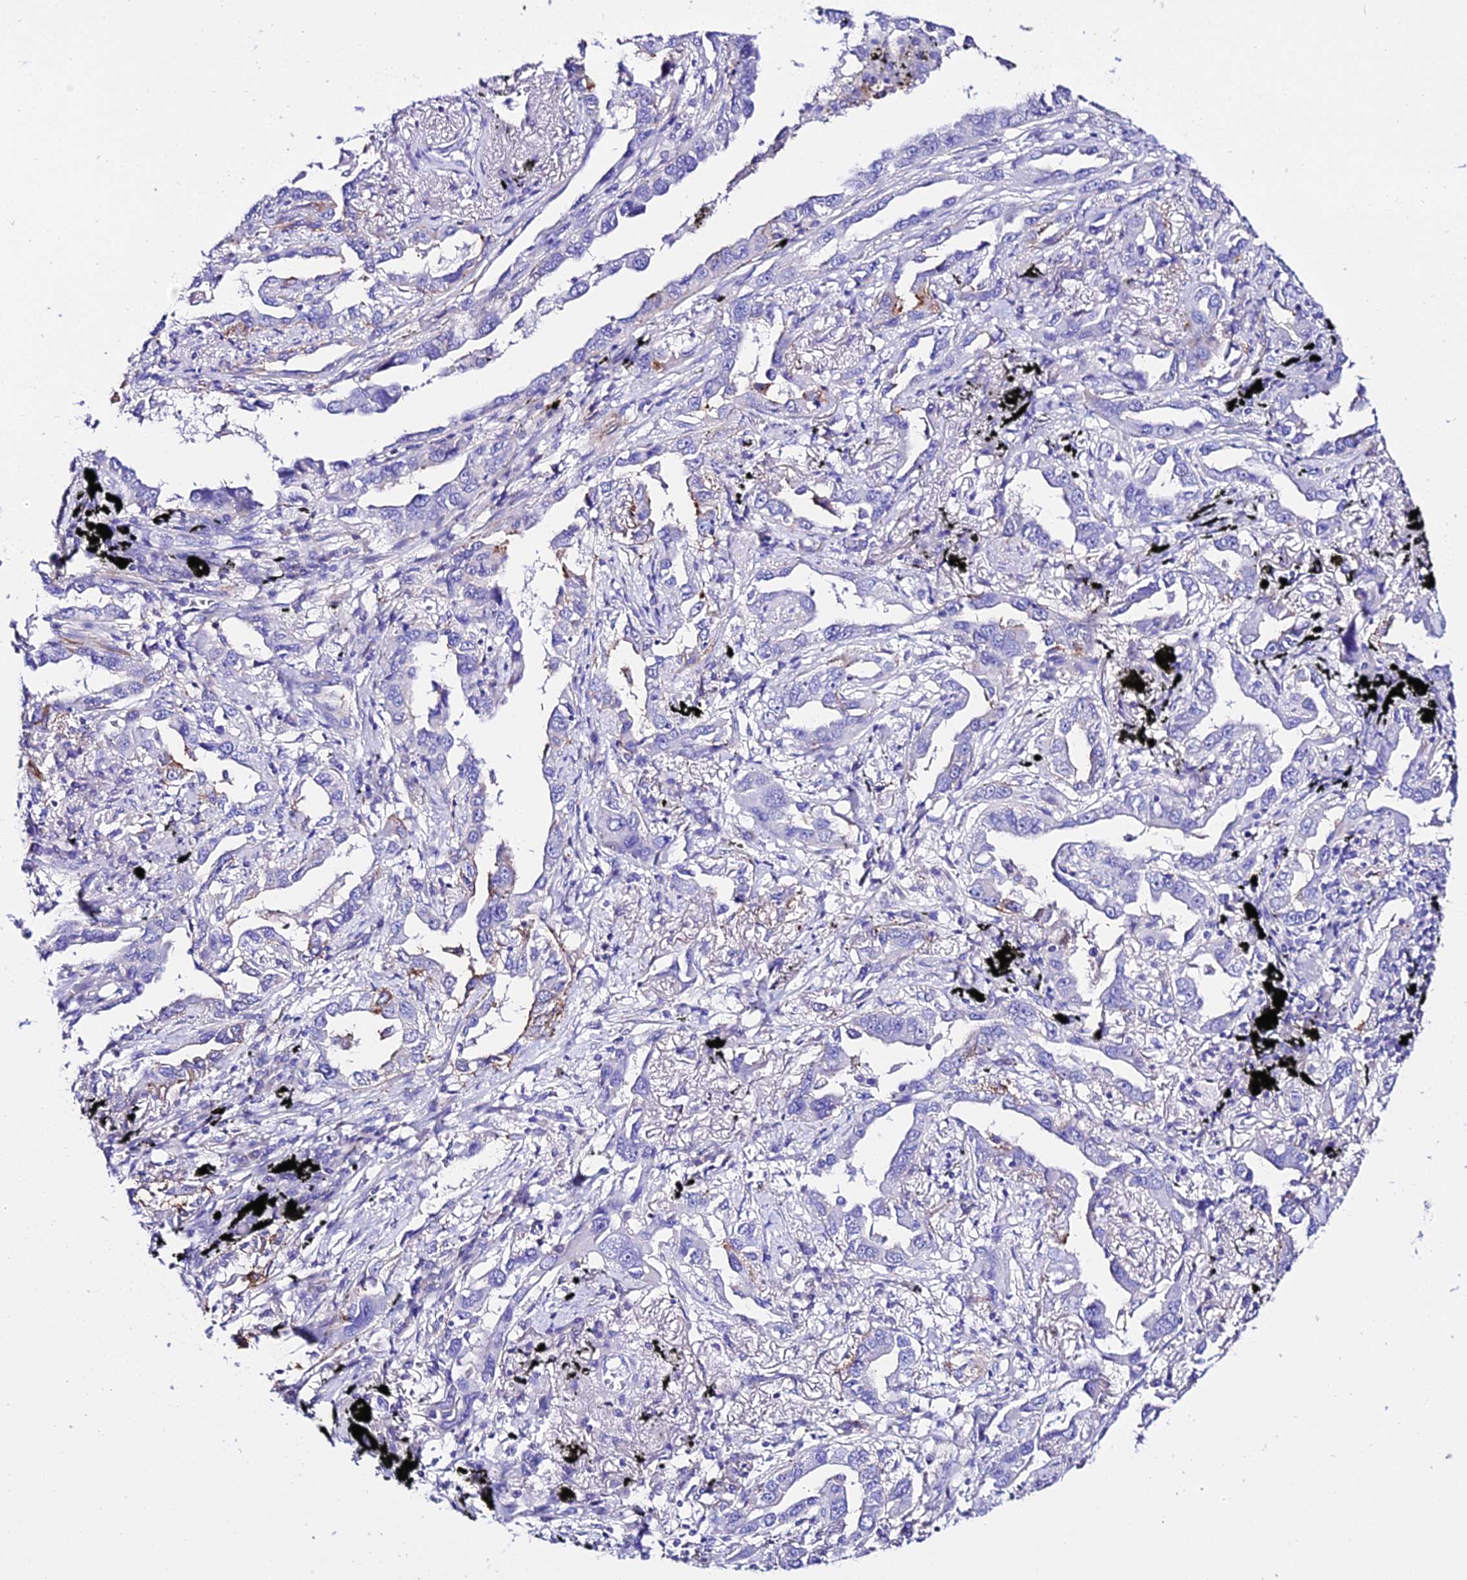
{"staining": {"intensity": "negative", "quantity": "none", "location": "none"}, "tissue": "lung cancer", "cell_type": "Tumor cells", "image_type": "cancer", "snomed": [{"axis": "morphology", "description": "Adenocarcinoma, NOS"}, {"axis": "topography", "description": "Lung"}], "caption": "Immunohistochemical staining of lung cancer (adenocarcinoma) shows no significant positivity in tumor cells.", "gene": "TMEM117", "patient": {"sex": "male", "age": 67}}